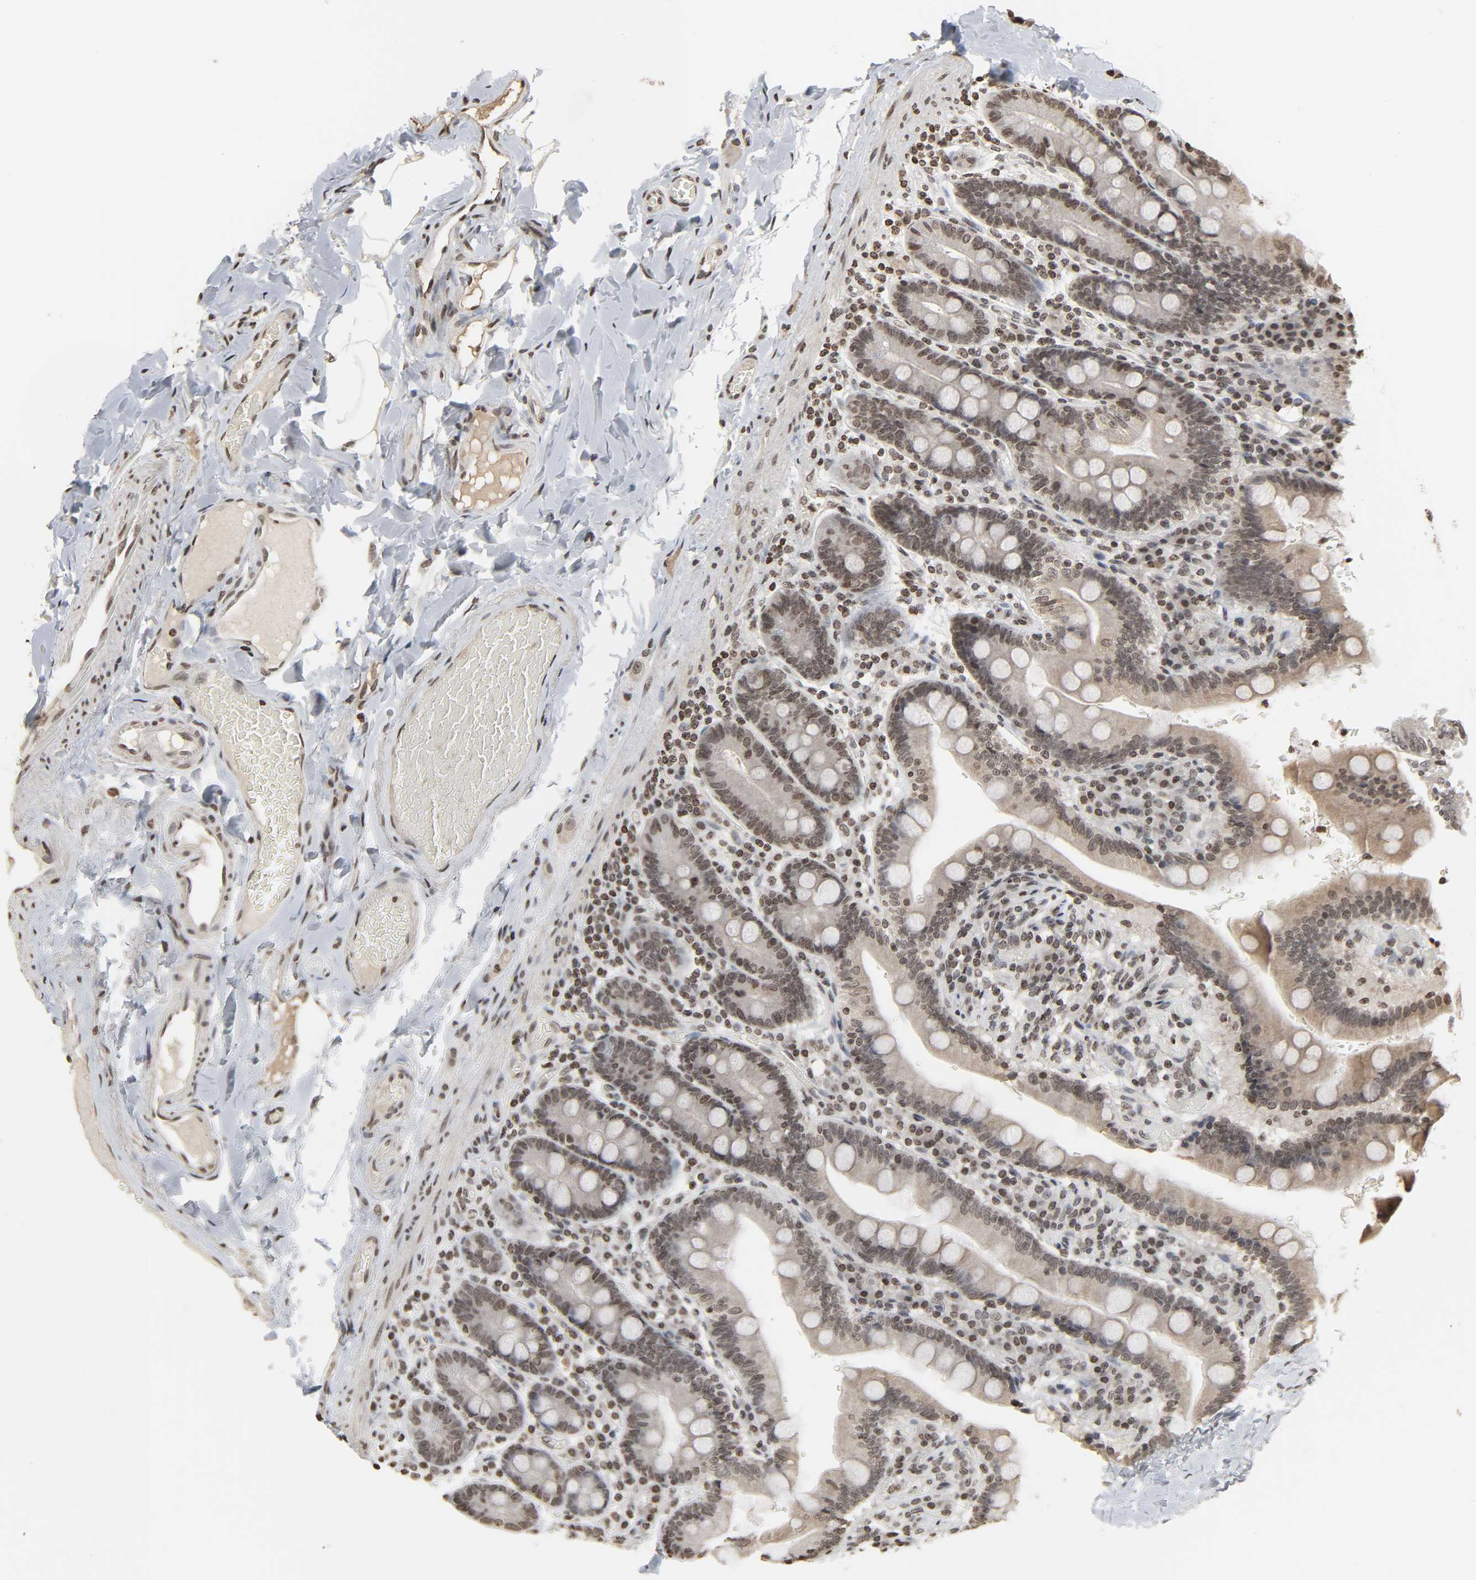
{"staining": {"intensity": "moderate", "quantity": ">75%", "location": "nuclear"}, "tissue": "duodenum", "cell_type": "Glandular cells", "image_type": "normal", "snomed": [{"axis": "morphology", "description": "Normal tissue, NOS"}, {"axis": "topography", "description": "Duodenum"}], "caption": "Duodenum stained for a protein shows moderate nuclear positivity in glandular cells. (DAB (3,3'-diaminobenzidine) IHC, brown staining for protein, blue staining for nuclei).", "gene": "ELAVL1", "patient": {"sex": "male", "age": 66}}